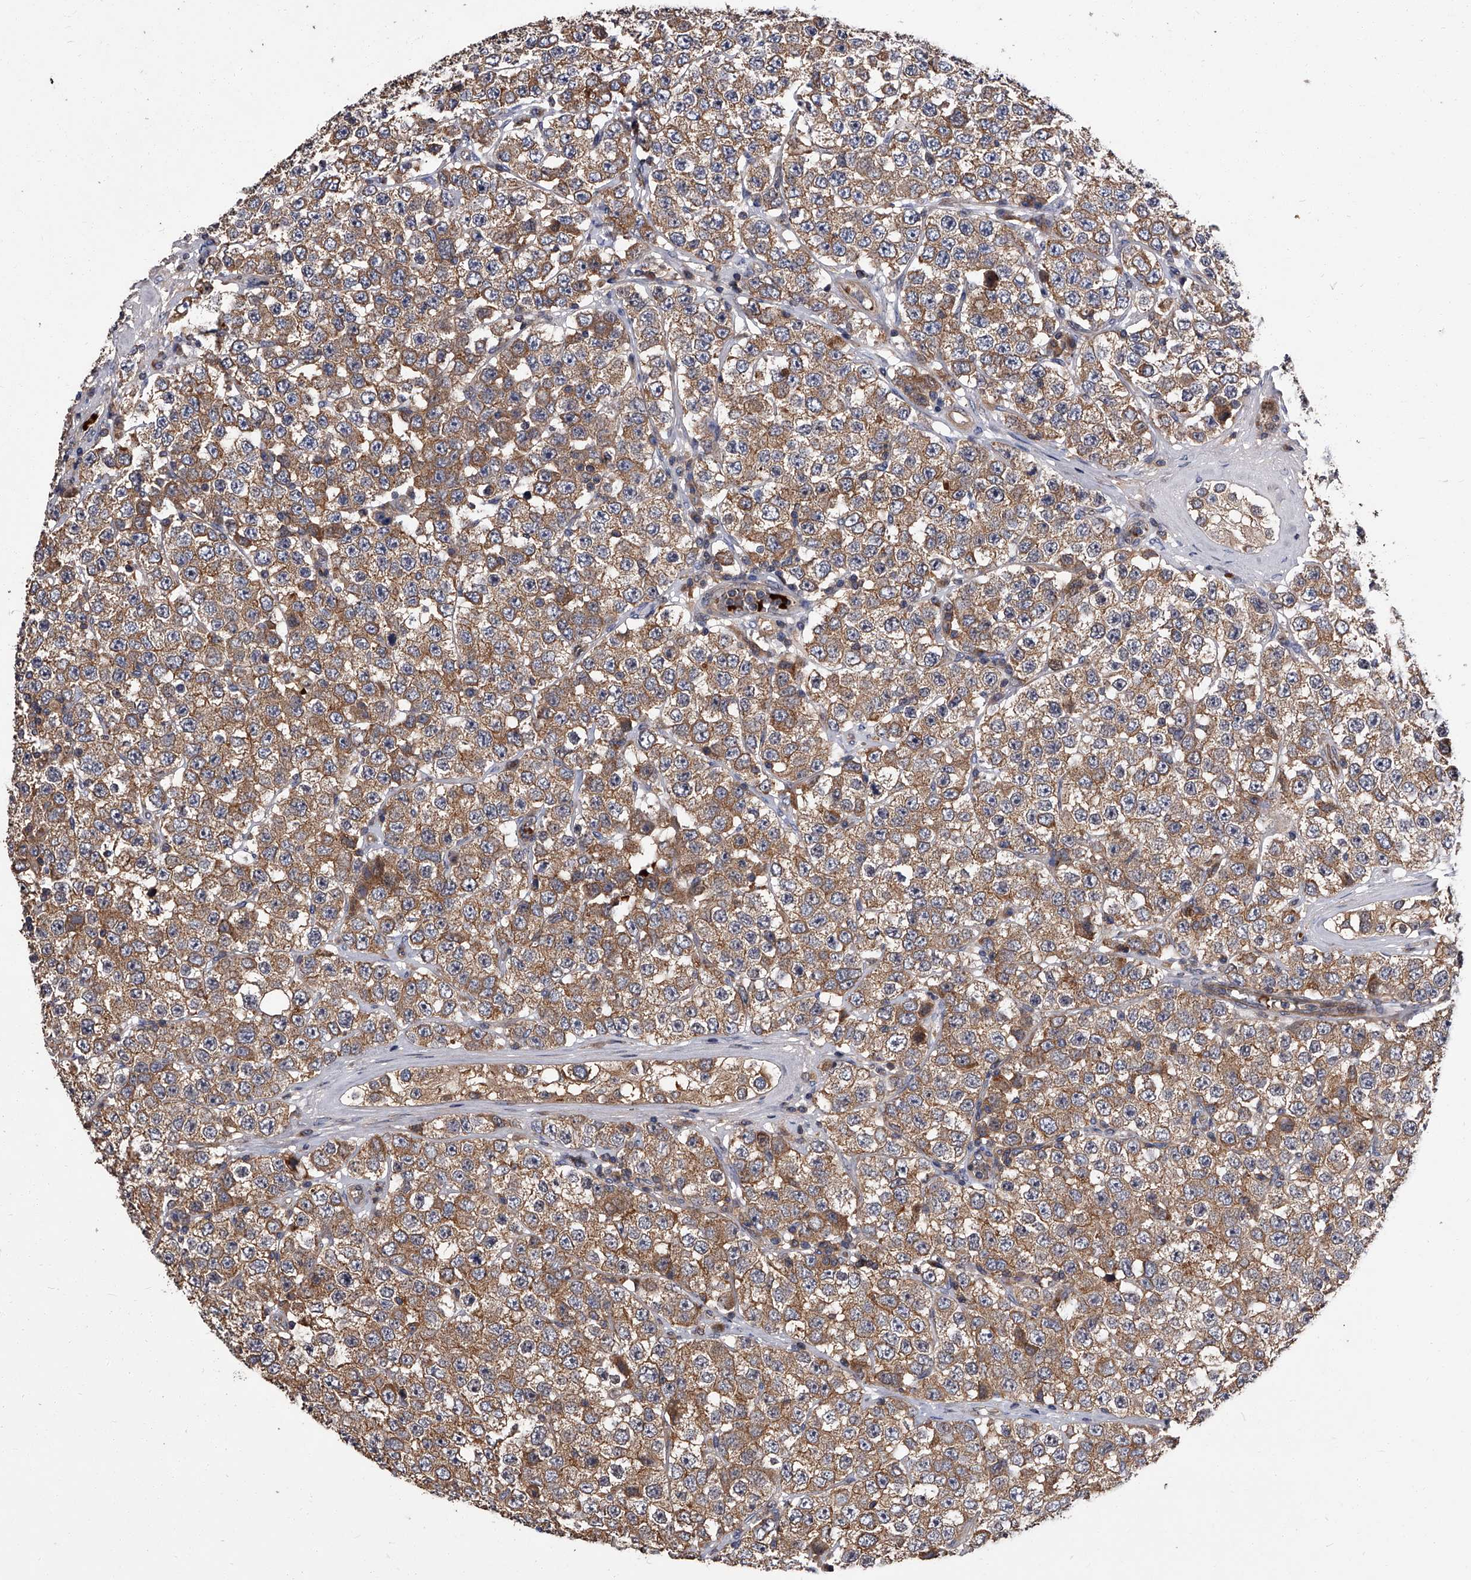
{"staining": {"intensity": "moderate", "quantity": ">75%", "location": "cytoplasmic/membranous"}, "tissue": "testis cancer", "cell_type": "Tumor cells", "image_type": "cancer", "snomed": [{"axis": "morphology", "description": "Seminoma, NOS"}, {"axis": "topography", "description": "Testis"}], "caption": "Immunohistochemical staining of testis cancer displays medium levels of moderate cytoplasmic/membranous expression in about >75% of tumor cells.", "gene": "STK36", "patient": {"sex": "male", "age": 28}}